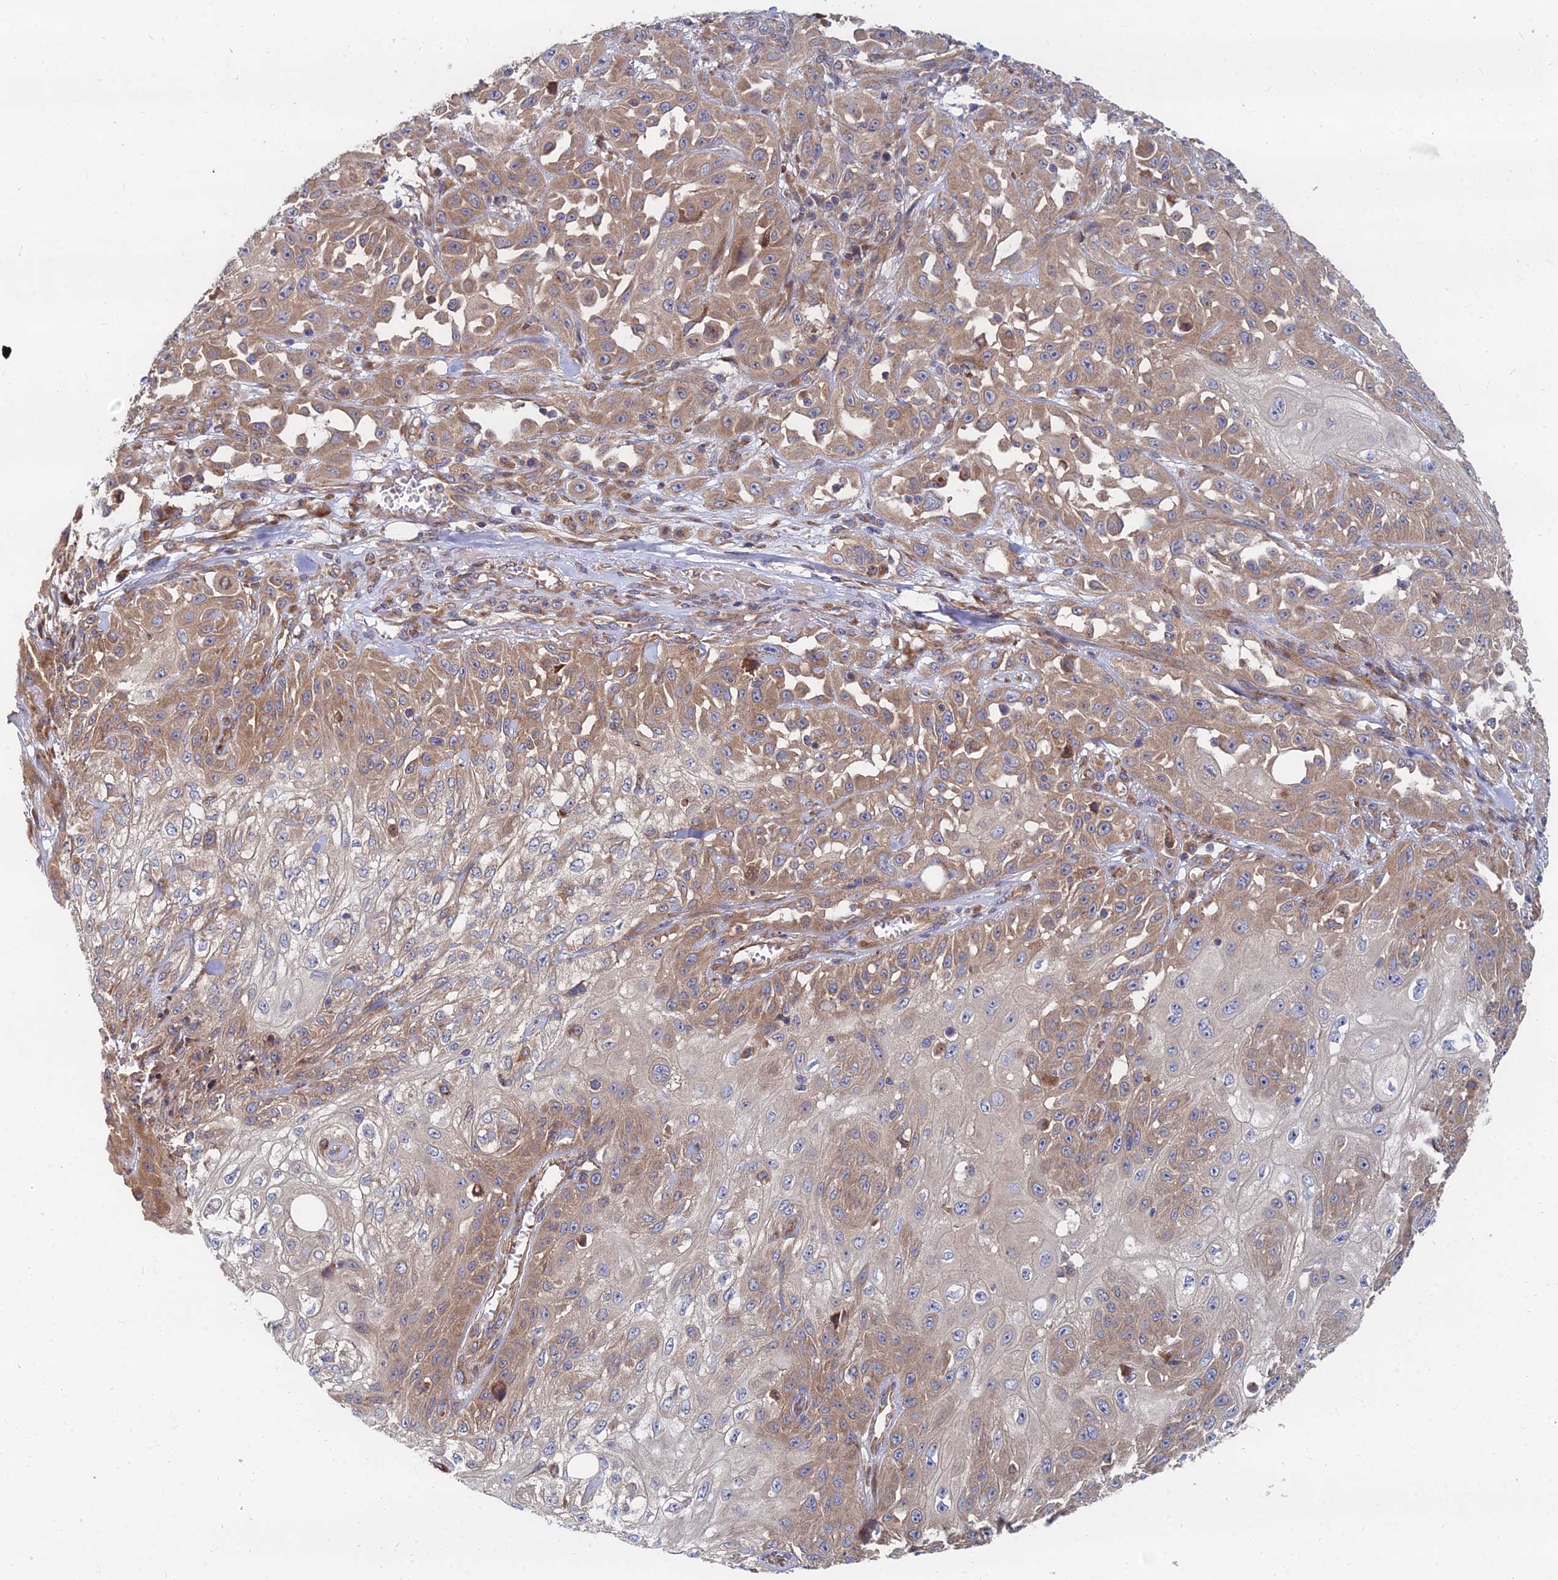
{"staining": {"intensity": "moderate", "quantity": "25%-75%", "location": "cytoplasmic/membranous"}, "tissue": "skin cancer", "cell_type": "Tumor cells", "image_type": "cancer", "snomed": [{"axis": "morphology", "description": "Squamous cell carcinoma, NOS"}, {"axis": "morphology", "description": "Squamous cell carcinoma, metastatic, NOS"}, {"axis": "topography", "description": "Skin"}, {"axis": "topography", "description": "Lymph node"}], "caption": "The photomicrograph demonstrates staining of squamous cell carcinoma (skin), revealing moderate cytoplasmic/membranous protein expression (brown color) within tumor cells.", "gene": "CCZ1", "patient": {"sex": "male", "age": 75}}